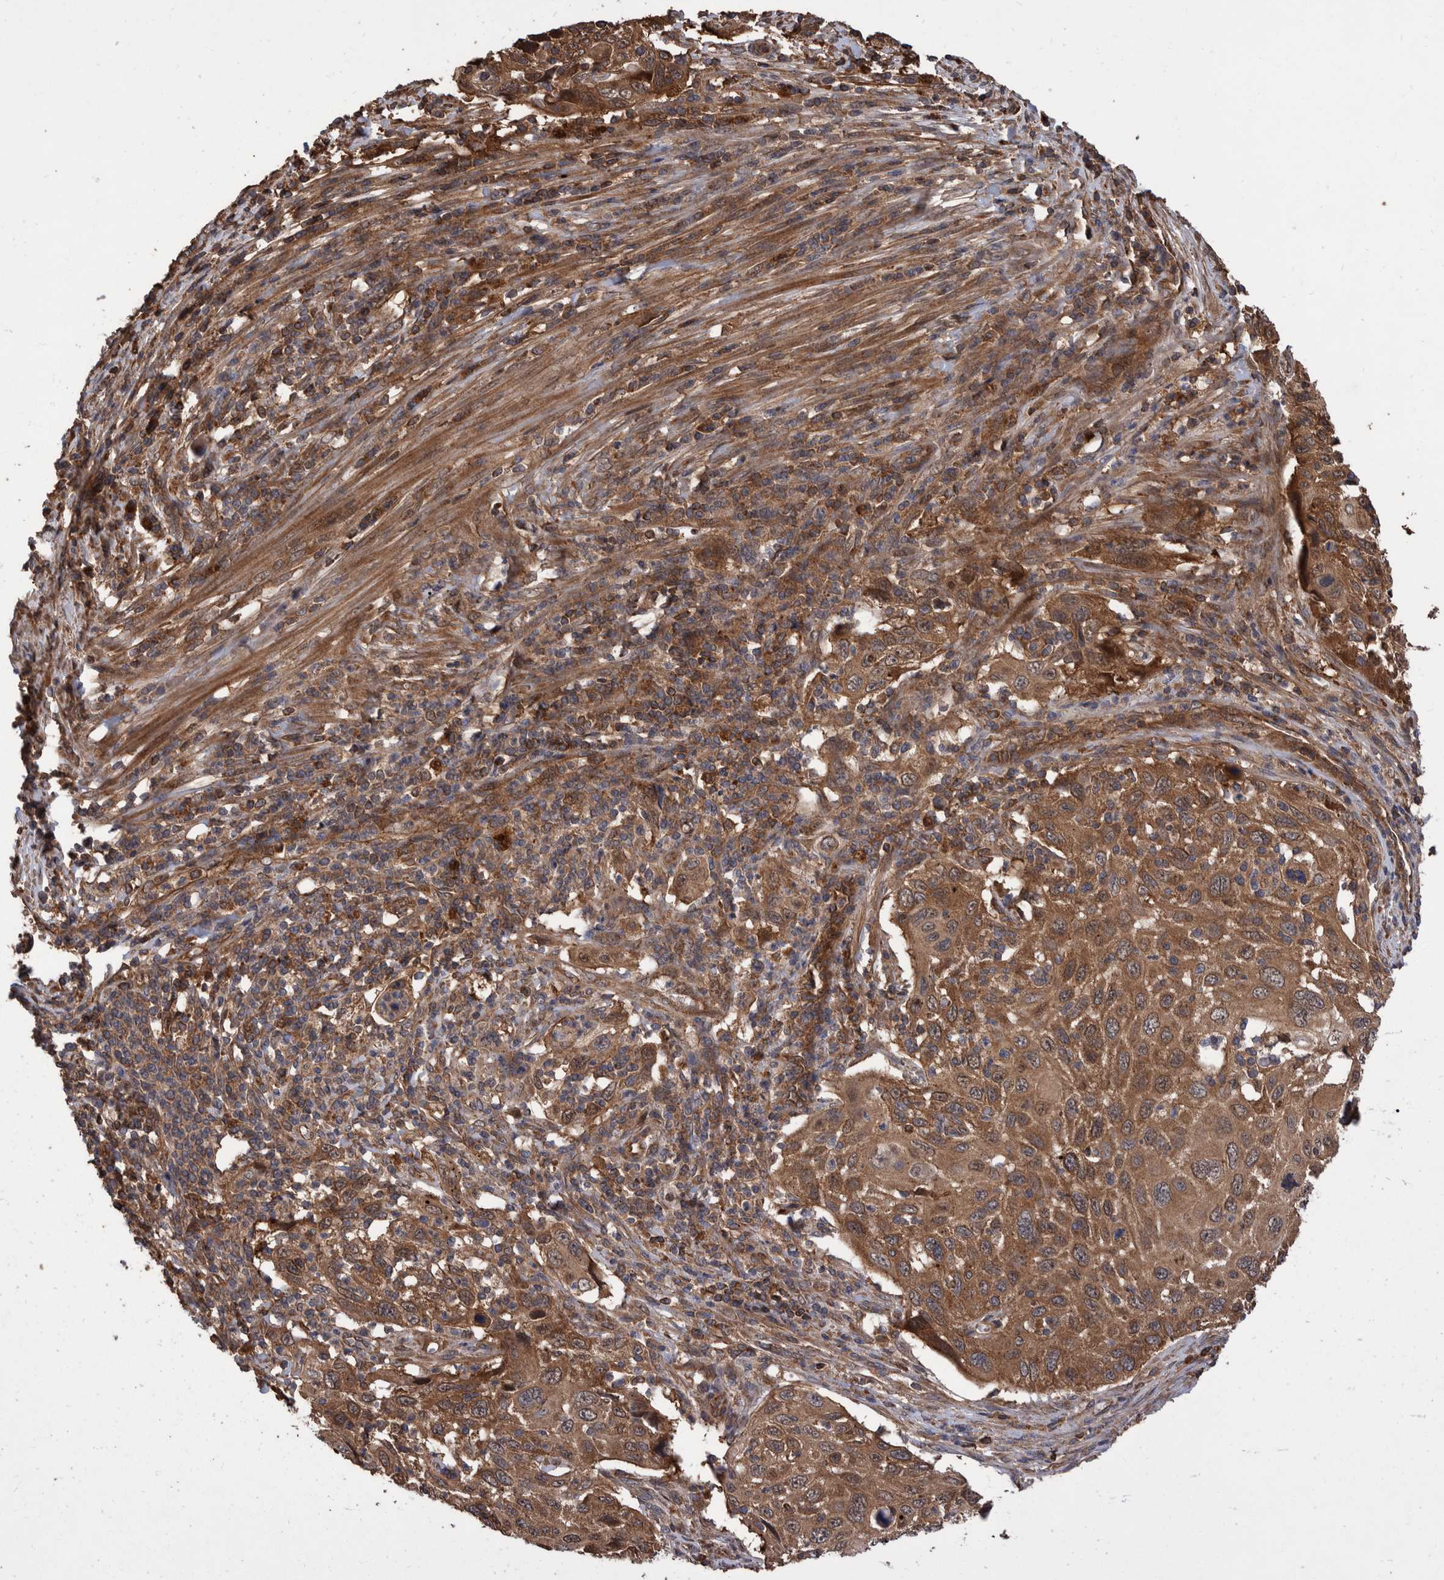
{"staining": {"intensity": "moderate", "quantity": ">75%", "location": "cytoplasmic/membranous"}, "tissue": "cervical cancer", "cell_type": "Tumor cells", "image_type": "cancer", "snomed": [{"axis": "morphology", "description": "Squamous cell carcinoma, NOS"}, {"axis": "topography", "description": "Cervix"}], "caption": "DAB (3,3'-diaminobenzidine) immunohistochemical staining of human squamous cell carcinoma (cervical) shows moderate cytoplasmic/membranous protein expression in approximately >75% of tumor cells.", "gene": "VBP1", "patient": {"sex": "female", "age": 70}}